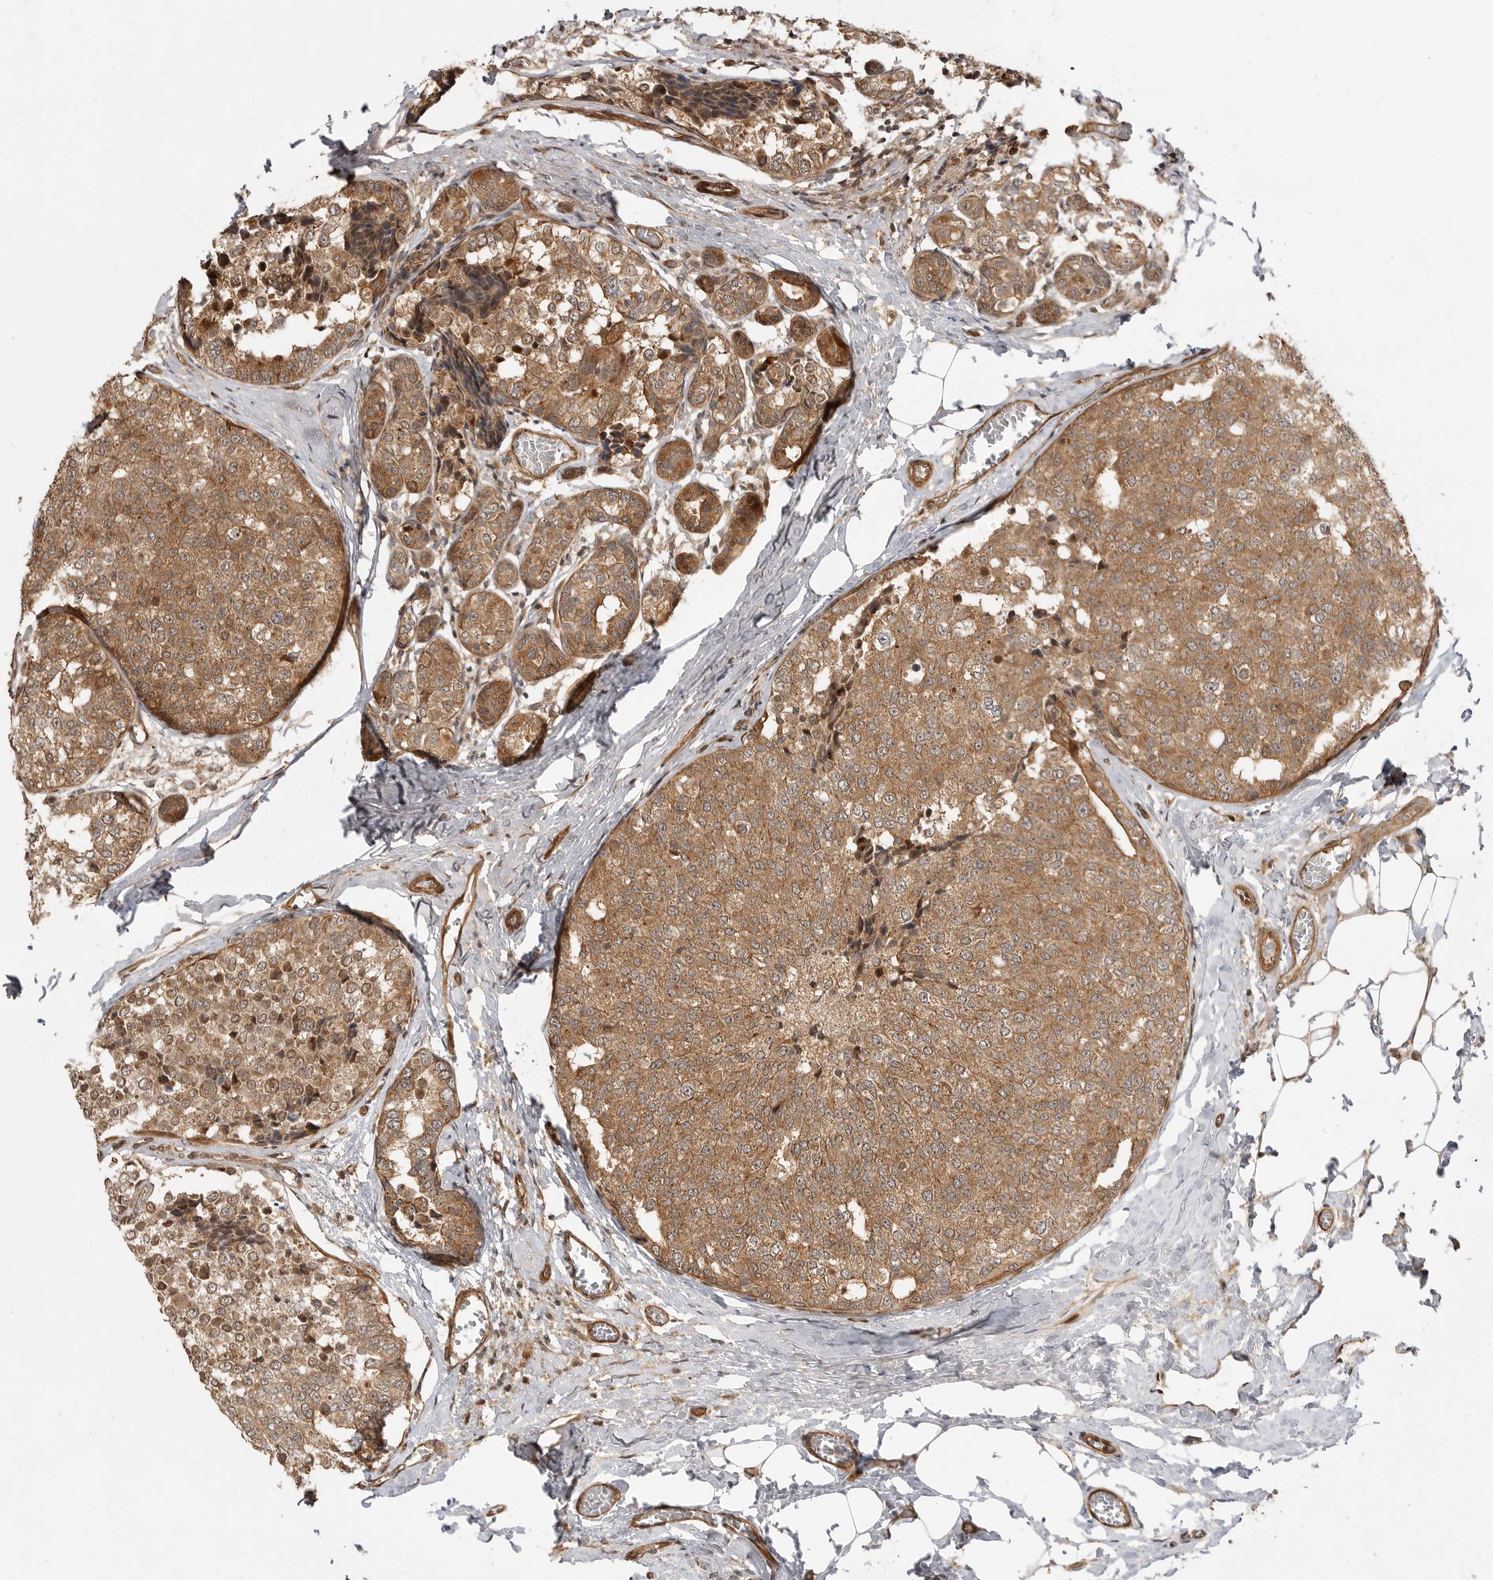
{"staining": {"intensity": "moderate", "quantity": ">75%", "location": "cytoplasmic/membranous"}, "tissue": "breast cancer", "cell_type": "Tumor cells", "image_type": "cancer", "snomed": [{"axis": "morphology", "description": "Normal tissue, NOS"}, {"axis": "morphology", "description": "Duct carcinoma"}, {"axis": "topography", "description": "Breast"}], "caption": "This micrograph reveals breast cancer stained with immunohistochemistry to label a protein in brown. The cytoplasmic/membranous of tumor cells show moderate positivity for the protein. Nuclei are counter-stained blue.", "gene": "ADPRS", "patient": {"sex": "female", "age": 43}}